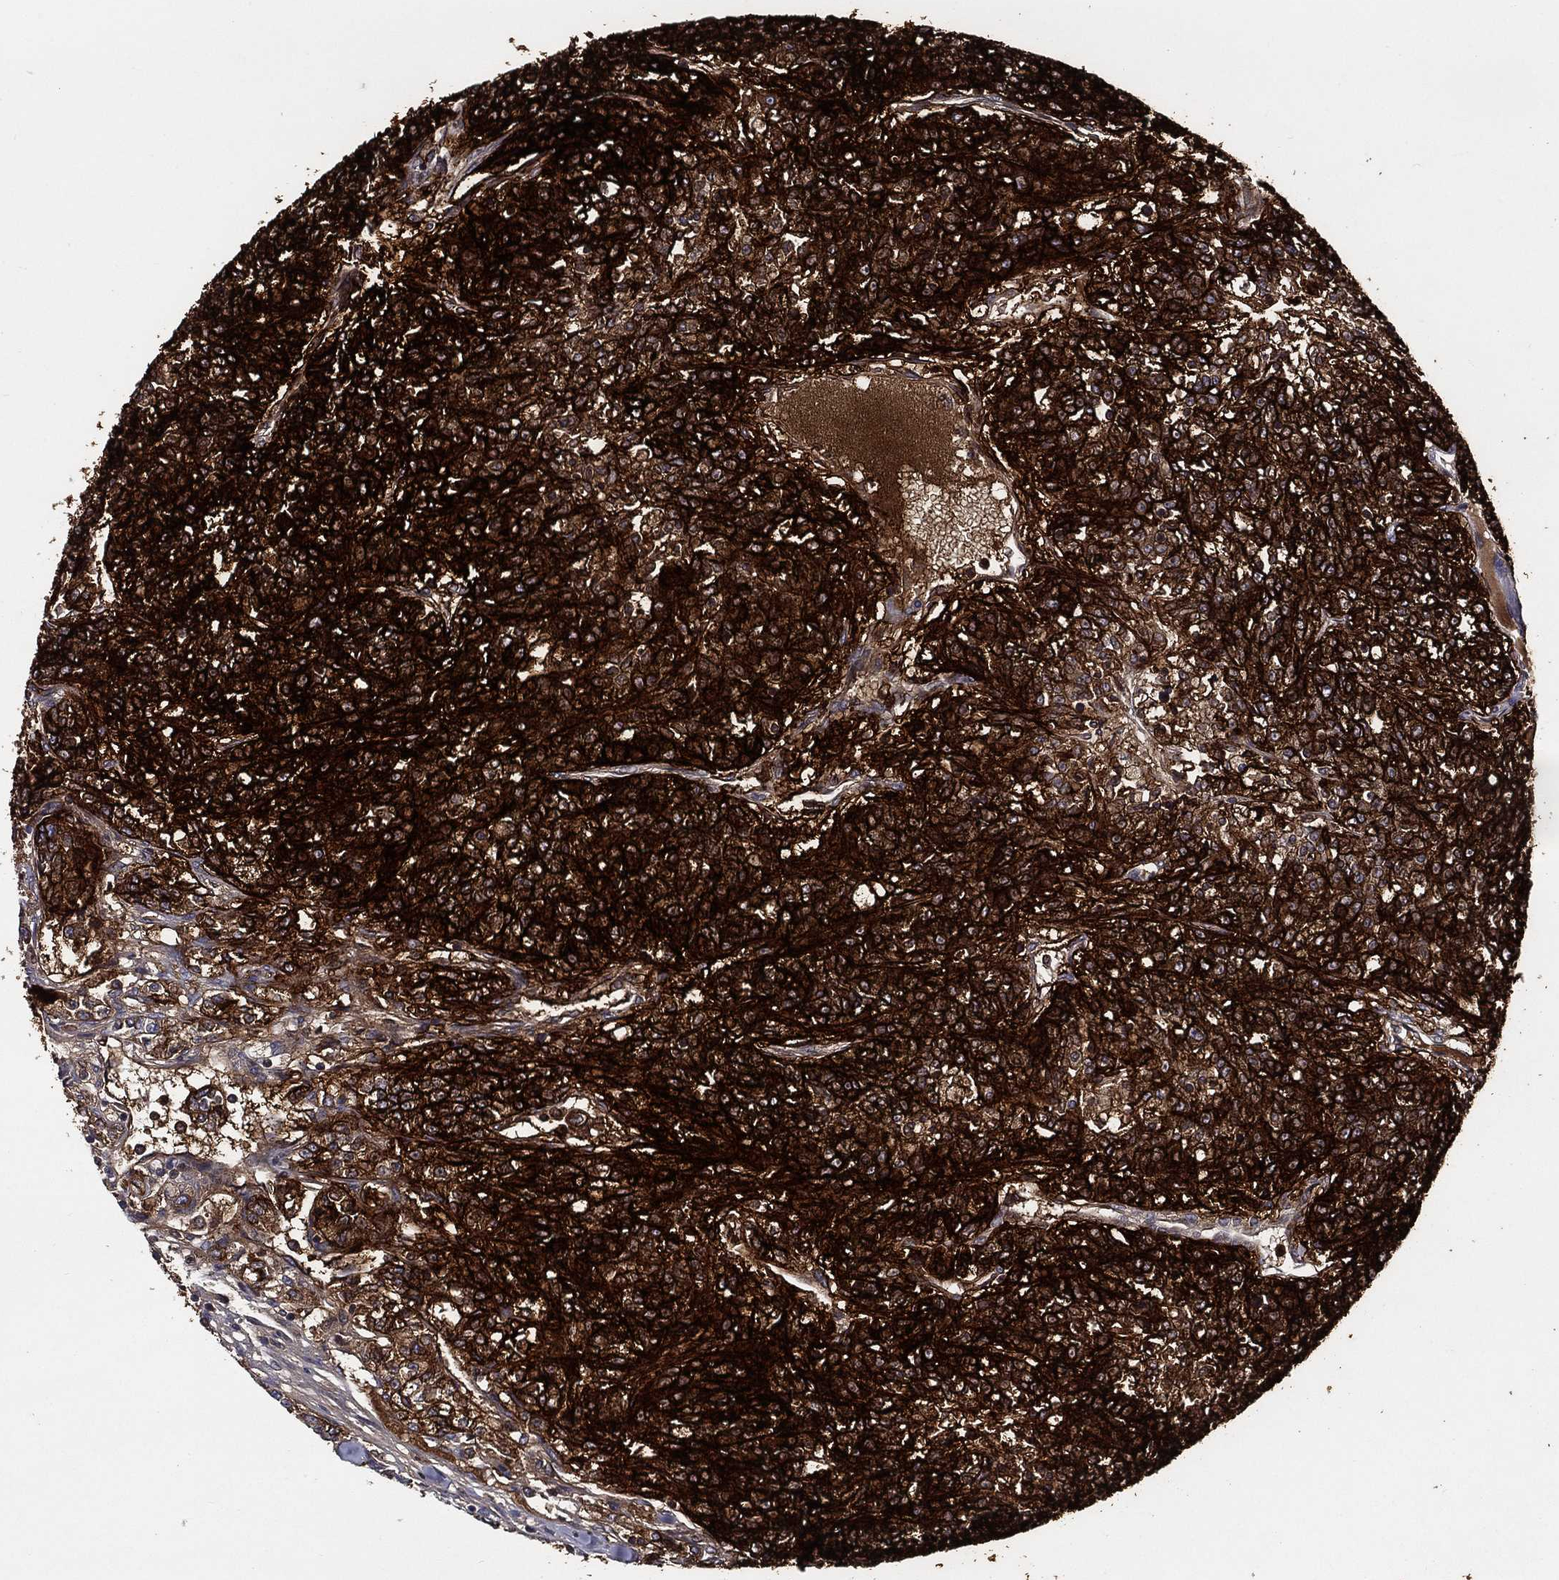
{"staining": {"intensity": "strong", "quantity": ">75%", "location": "cytoplasmic/membranous"}, "tissue": "renal cancer", "cell_type": "Tumor cells", "image_type": "cancer", "snomed": [{"axis": "morphology", "description": "Adenocarcinoma, NOS"}, {"axis": "topography", "description": "Kidney"}], "caption": "DAB (3,3'-diaminobenzidine) immunohistochemical staining of adenocarcinoma (renal) reveals strong cytoplasmic/membranous protein positivity in about >75% of tumor cells.", "gene": "ACE2", "patient": {"sex": "female", "age": 63}}